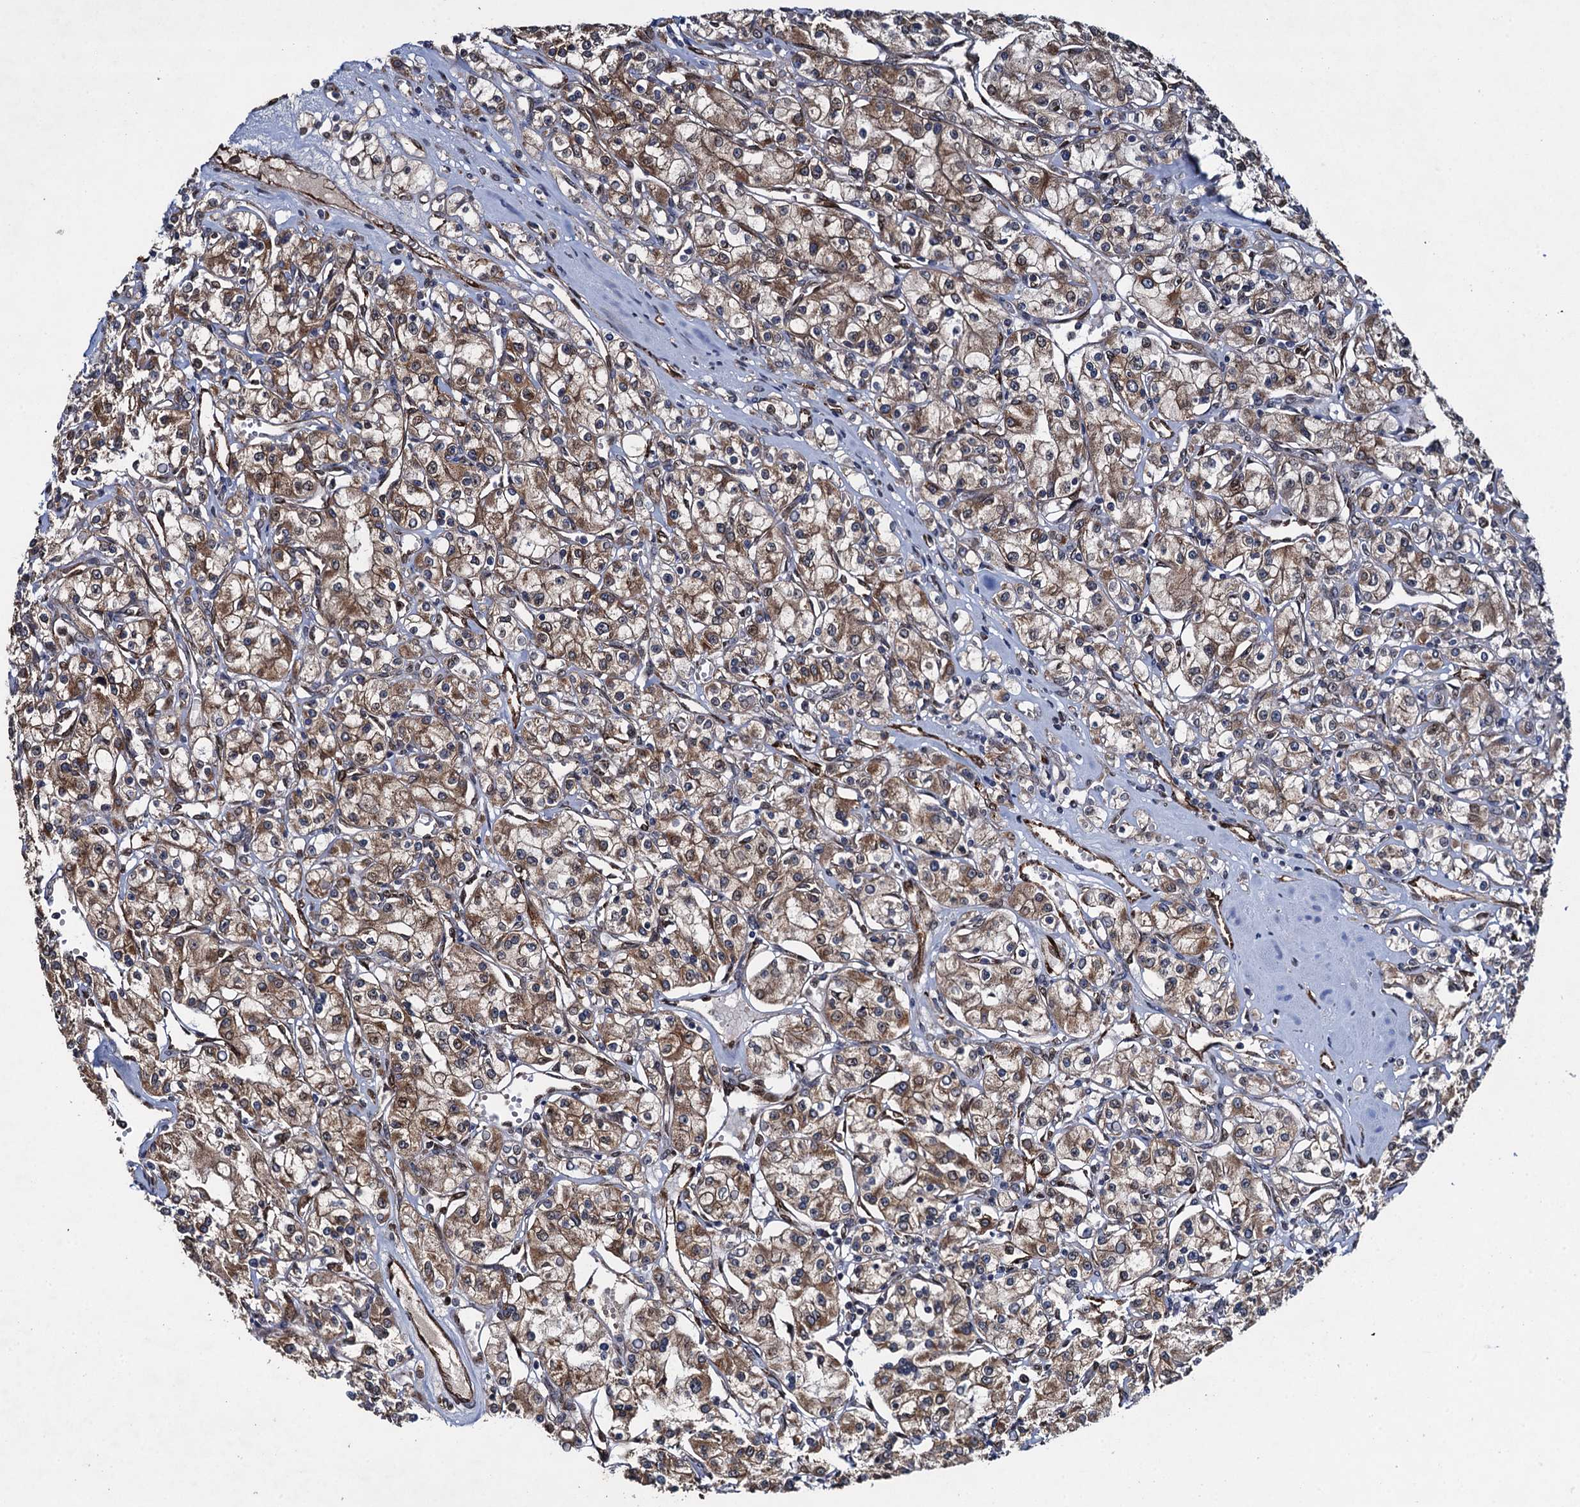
{"staining": {"intensity": "moderate", "quantity": ">75%", "location": "cytoplasmic/membranous"}, "tissue": "renal cancer", "cell_type": "Tumor cells", "image_type": "cancer", "snomed": [{"axis": "morphology", "description": "Adenocarcinoma, NOS"}, {"axis": "topography", "description": "Kidney"}], "caption": "Tumor cells exhibit moderate cytoplasmic/membranous positivity in about >75% of cells in adenocarcinoma (renal). (DAB = brown stain, brightfield microscopy at high magnification).", "gene": "EVX2", "patient": {"sex": "female", "age": 59}}